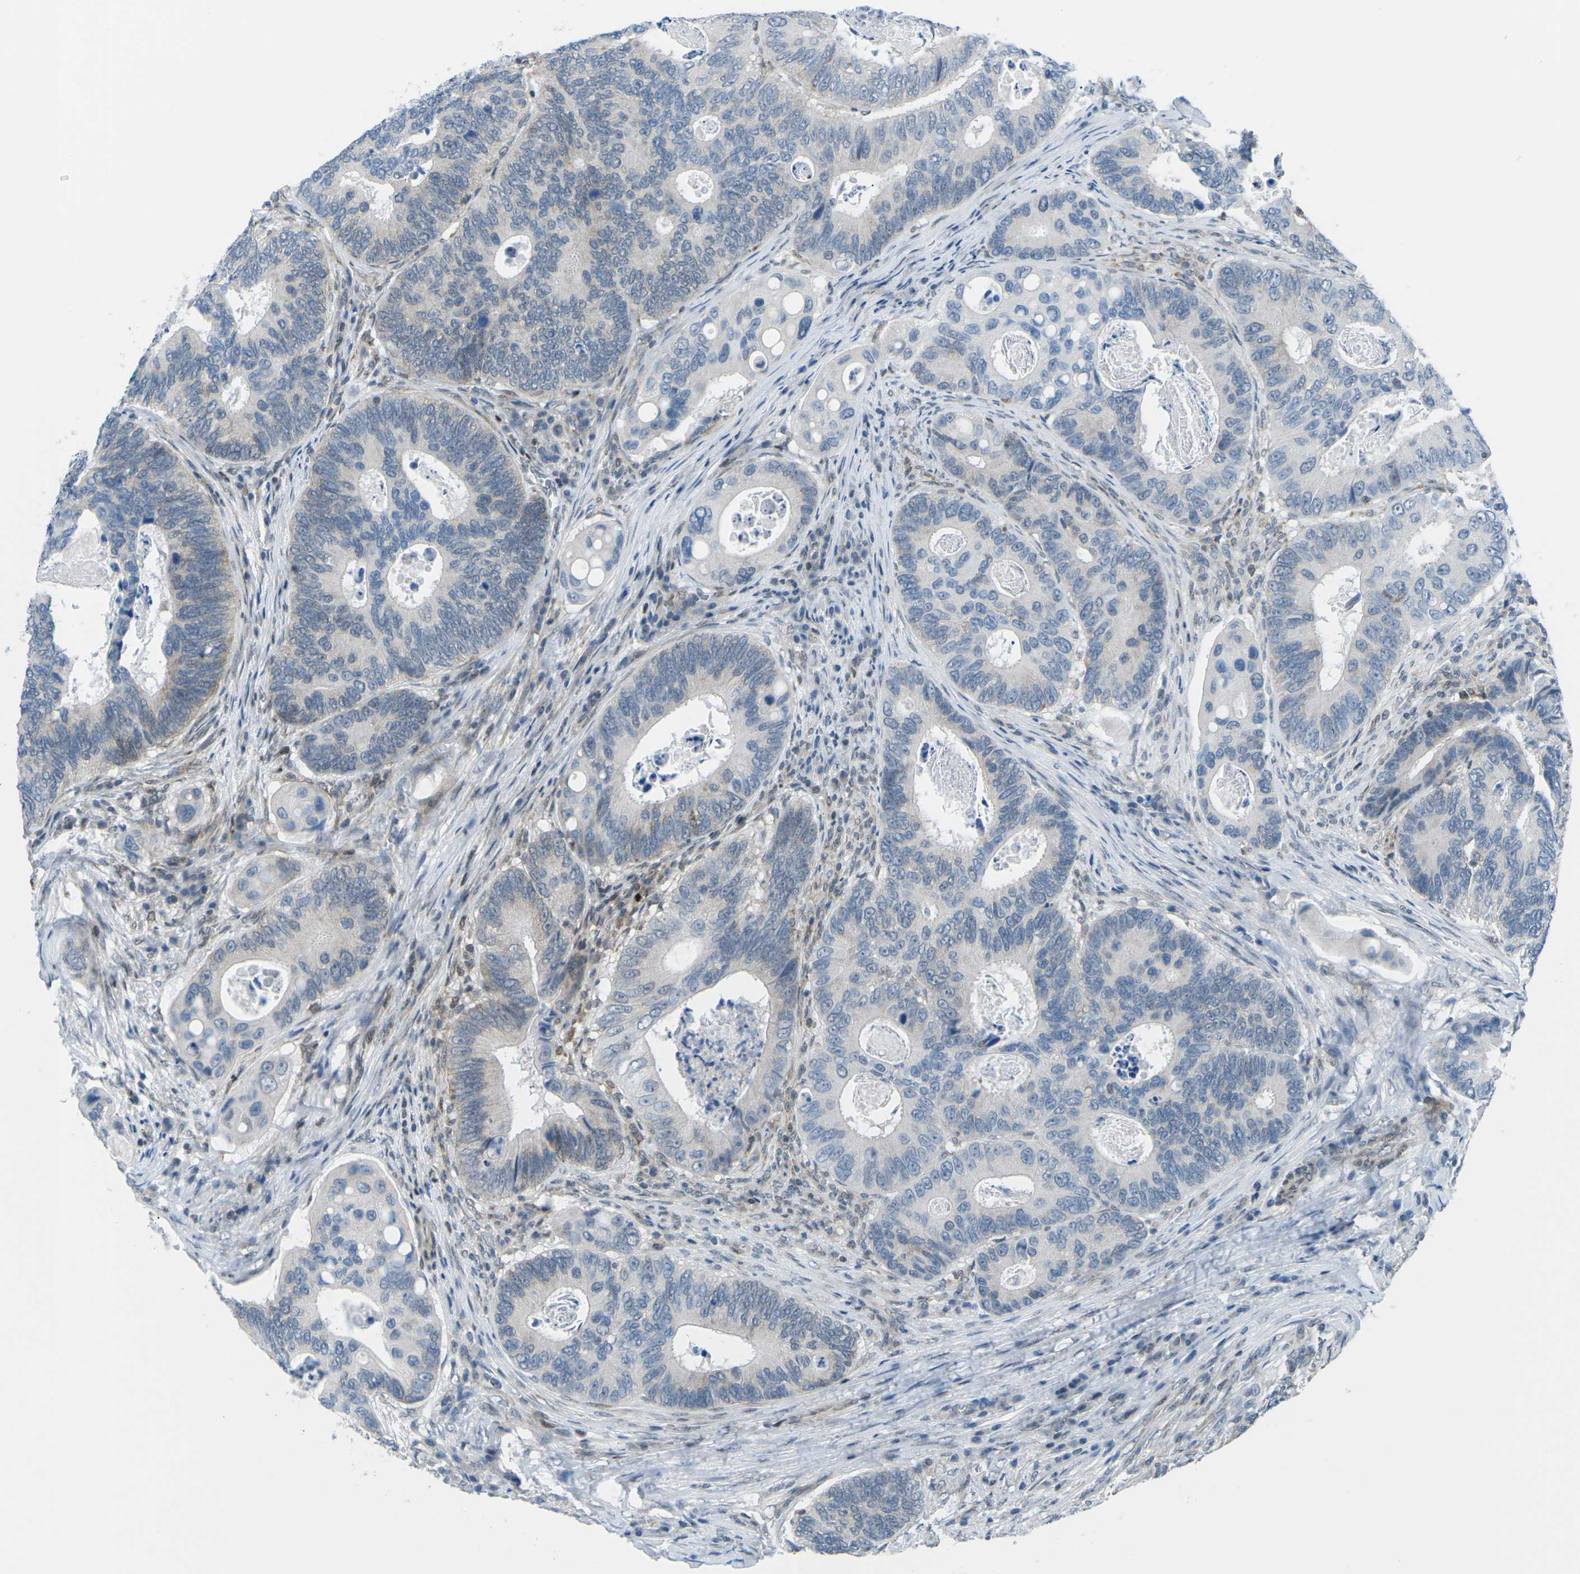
{"staining": {"intensity": "negative", "quantity": "none", "location": "none"}, "tissue": "colorectal cancer", "cell_type": "Tumor cells", "image_type": "cancer", "snomed": [{"axis": "morphology", "description": "Inflammation, NOS"}, {"axis": "morphology", "description": "Adenocarcinoma, NOS"}, {"axis": "topography", "description": "Colon"}], "caption": "DAB (3,3'-diaminobenzidine) immunohistochemical staining of adenocarcinoma (colorectal) exhibits no significant staining in tumor cells.", "gene": "MBNL1", "patient": {"sex": "male", "age": 72}}